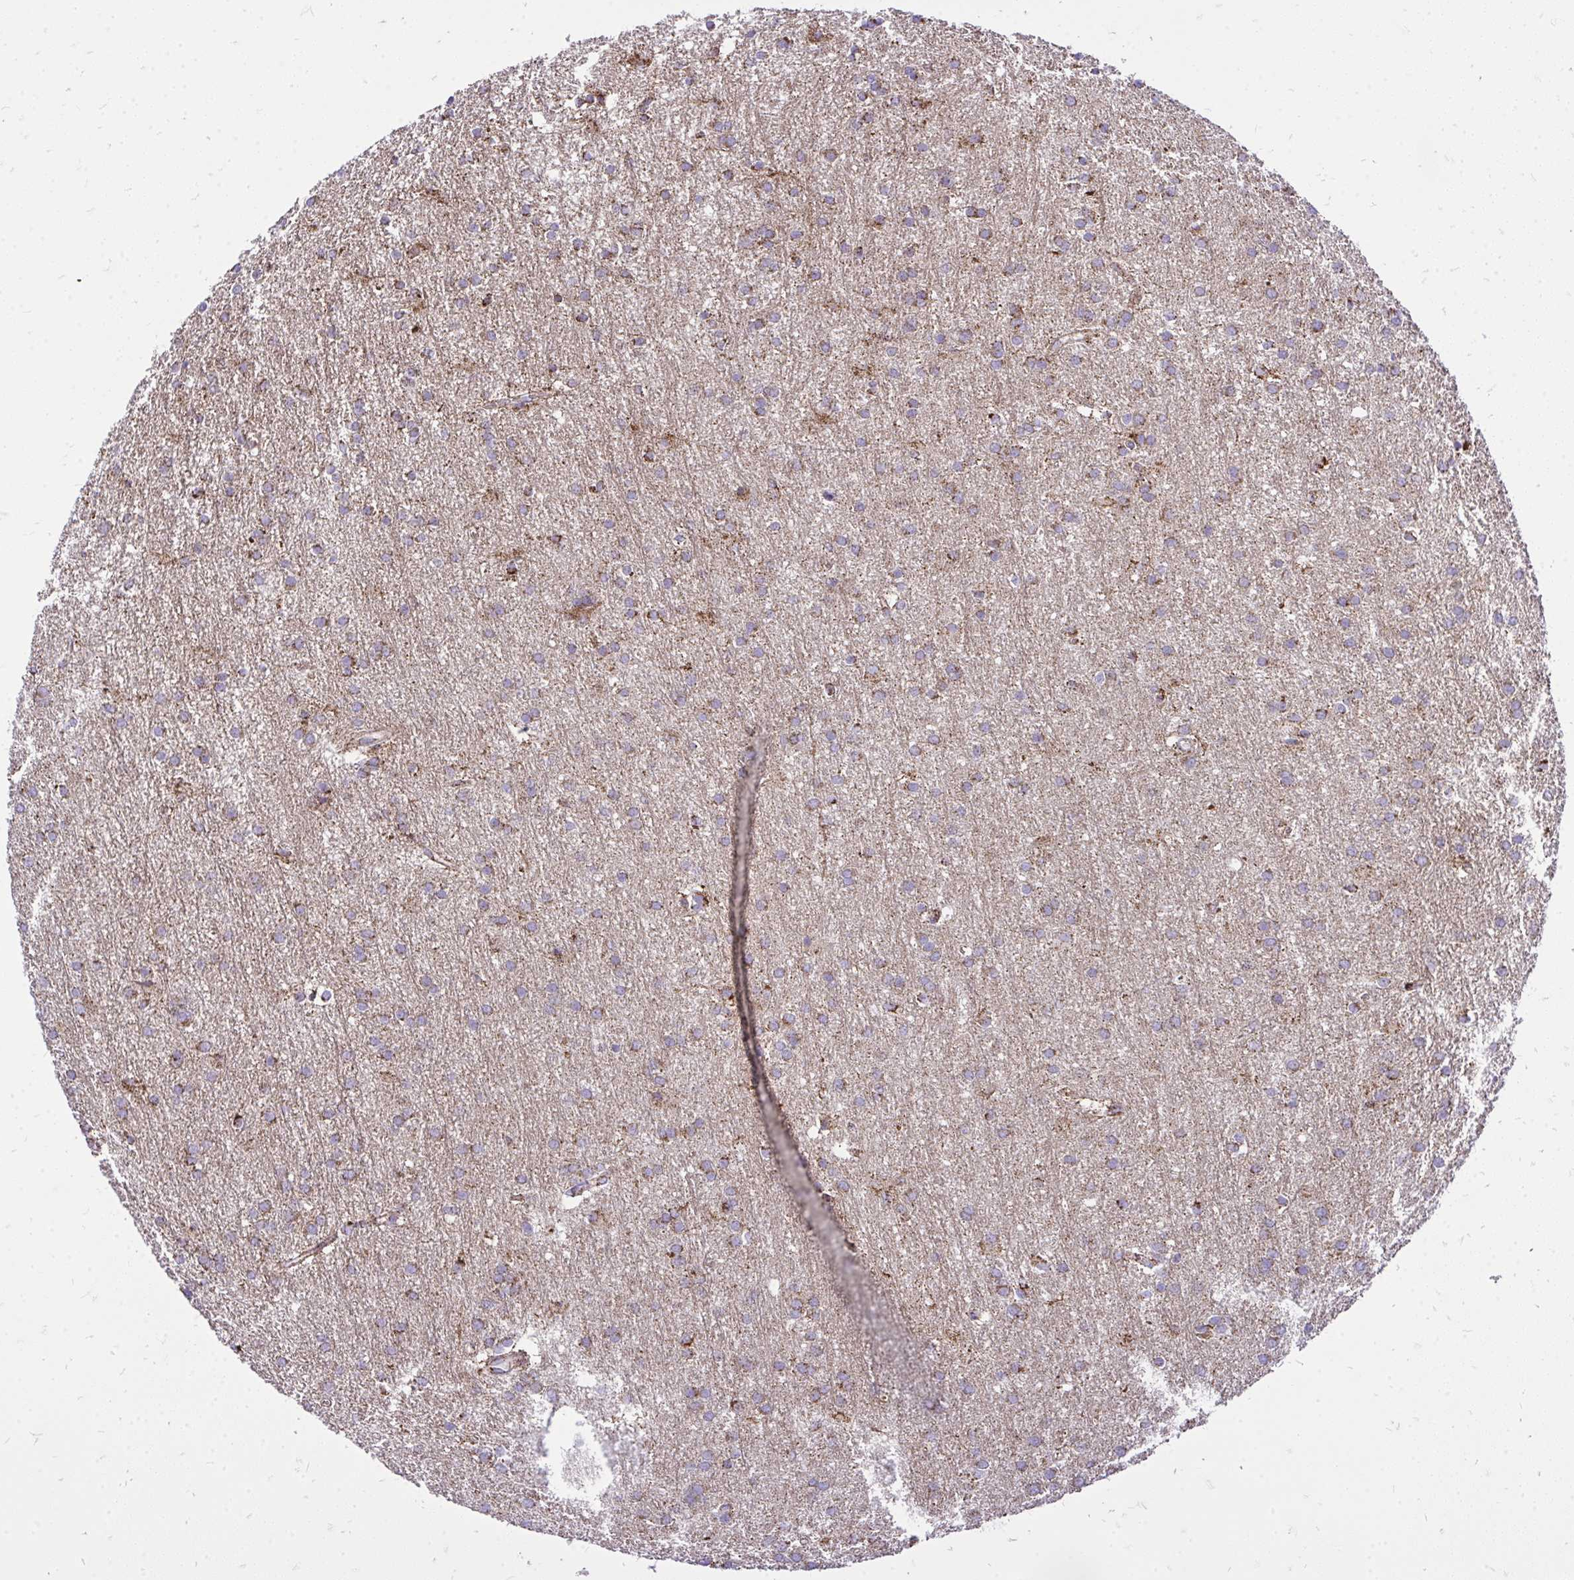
{"staining": {"intensity": "weak", "quantity": "25%-75%", "location": "cytoplasmic/membranous"}, "tissue": "glioma", "cell_type": "Tumor cells", "image_type": "cancer", "snomed": [{"axis": "morphology", "description": "Glioma, malignant, Low grade"}, {"axis": "topography", "description": "Brain"}], "caption": "This photomicrograph reveals IHC staining of malignant low-grade glioma, with low weak cytoplasmic/membranous expression in approximately 25%-75% of tumor cells.", "gene": "SPTBN2", "patient": {"sex": "female", "age": 32}}